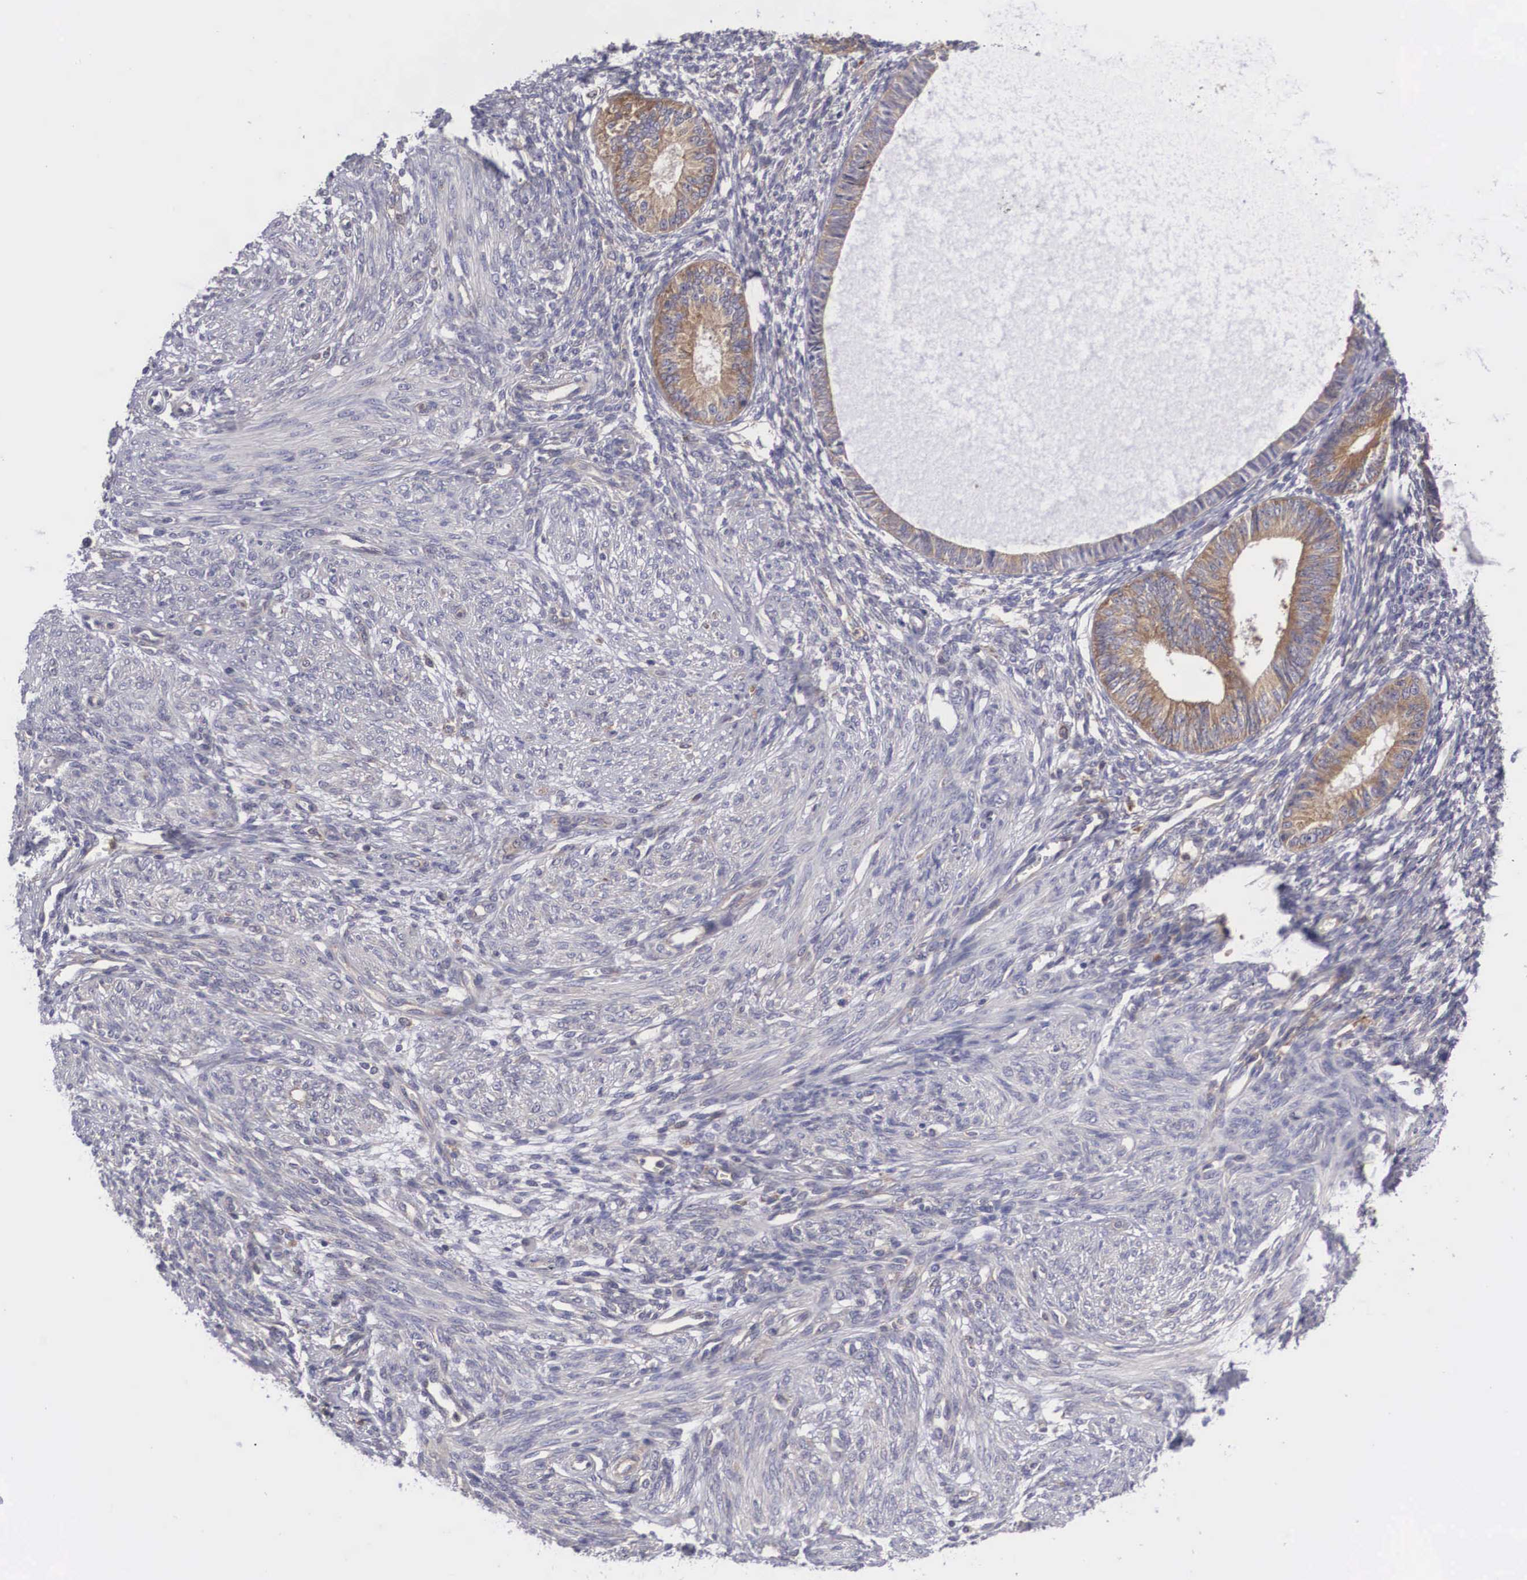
{"staining": {"intensity": "negative", "quantity": "none", "location": "none"}, "tissue": "endometrium", "cell_type": "Cells in endometrial stroma", "image_type": "normal", "snomed": [{"axis": "morphology", "description": "Normal tissue, NOS"}, {"axis": "topography", "description": "Endometrium"}], "caption": "Immunohistochemistry micrograph of unremarkable endometrium stained for a protein (brown), which displays no positivity in cells in endometrial stroma.", "gene": "GRIPAP1", "patient": {"sex": "female", "age": 82}}